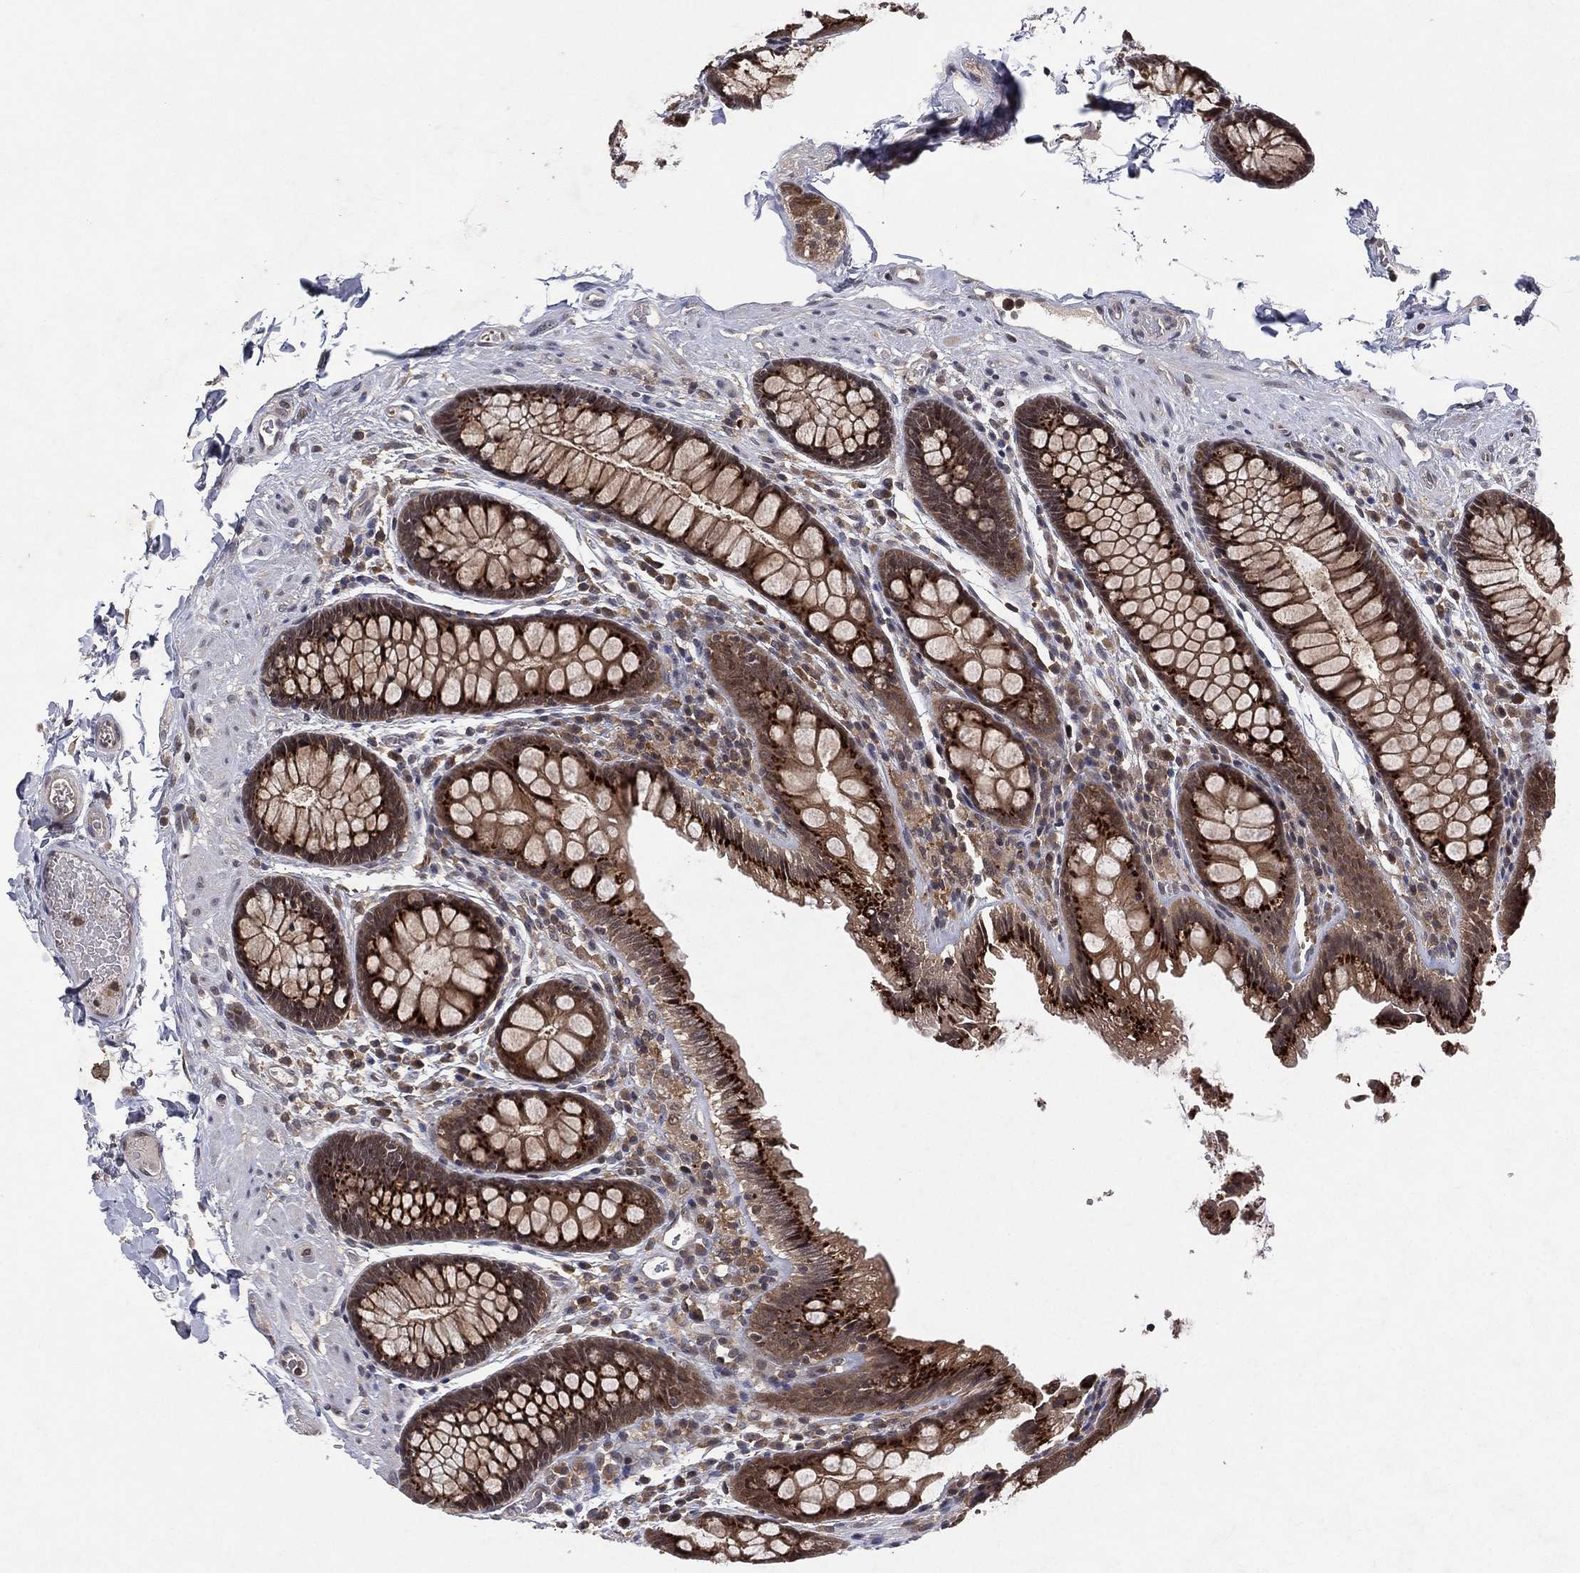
{"staining": {"intensity": "negative", "quantity": "none", "location": "none"}, "tissue": "colon", "cell_type": "Endothelial cells", "image_type": "normal", "snomed": [{"axis": "morphology", "description": "Normal tissue, NOS"}, {"axis": "topography", "description": "Colon"}], "caption": "This is a micrograph of immunohistochemistry (IHC) staining of unremarkable colon, which shows no expression in endothelial cells. (DAB (3,3'-diaminobenzidine) IHC visualized using brightfield microscopy, high magnification).", "gene": "ATG4B", "patient": {"sex": "female", "age": 86}}